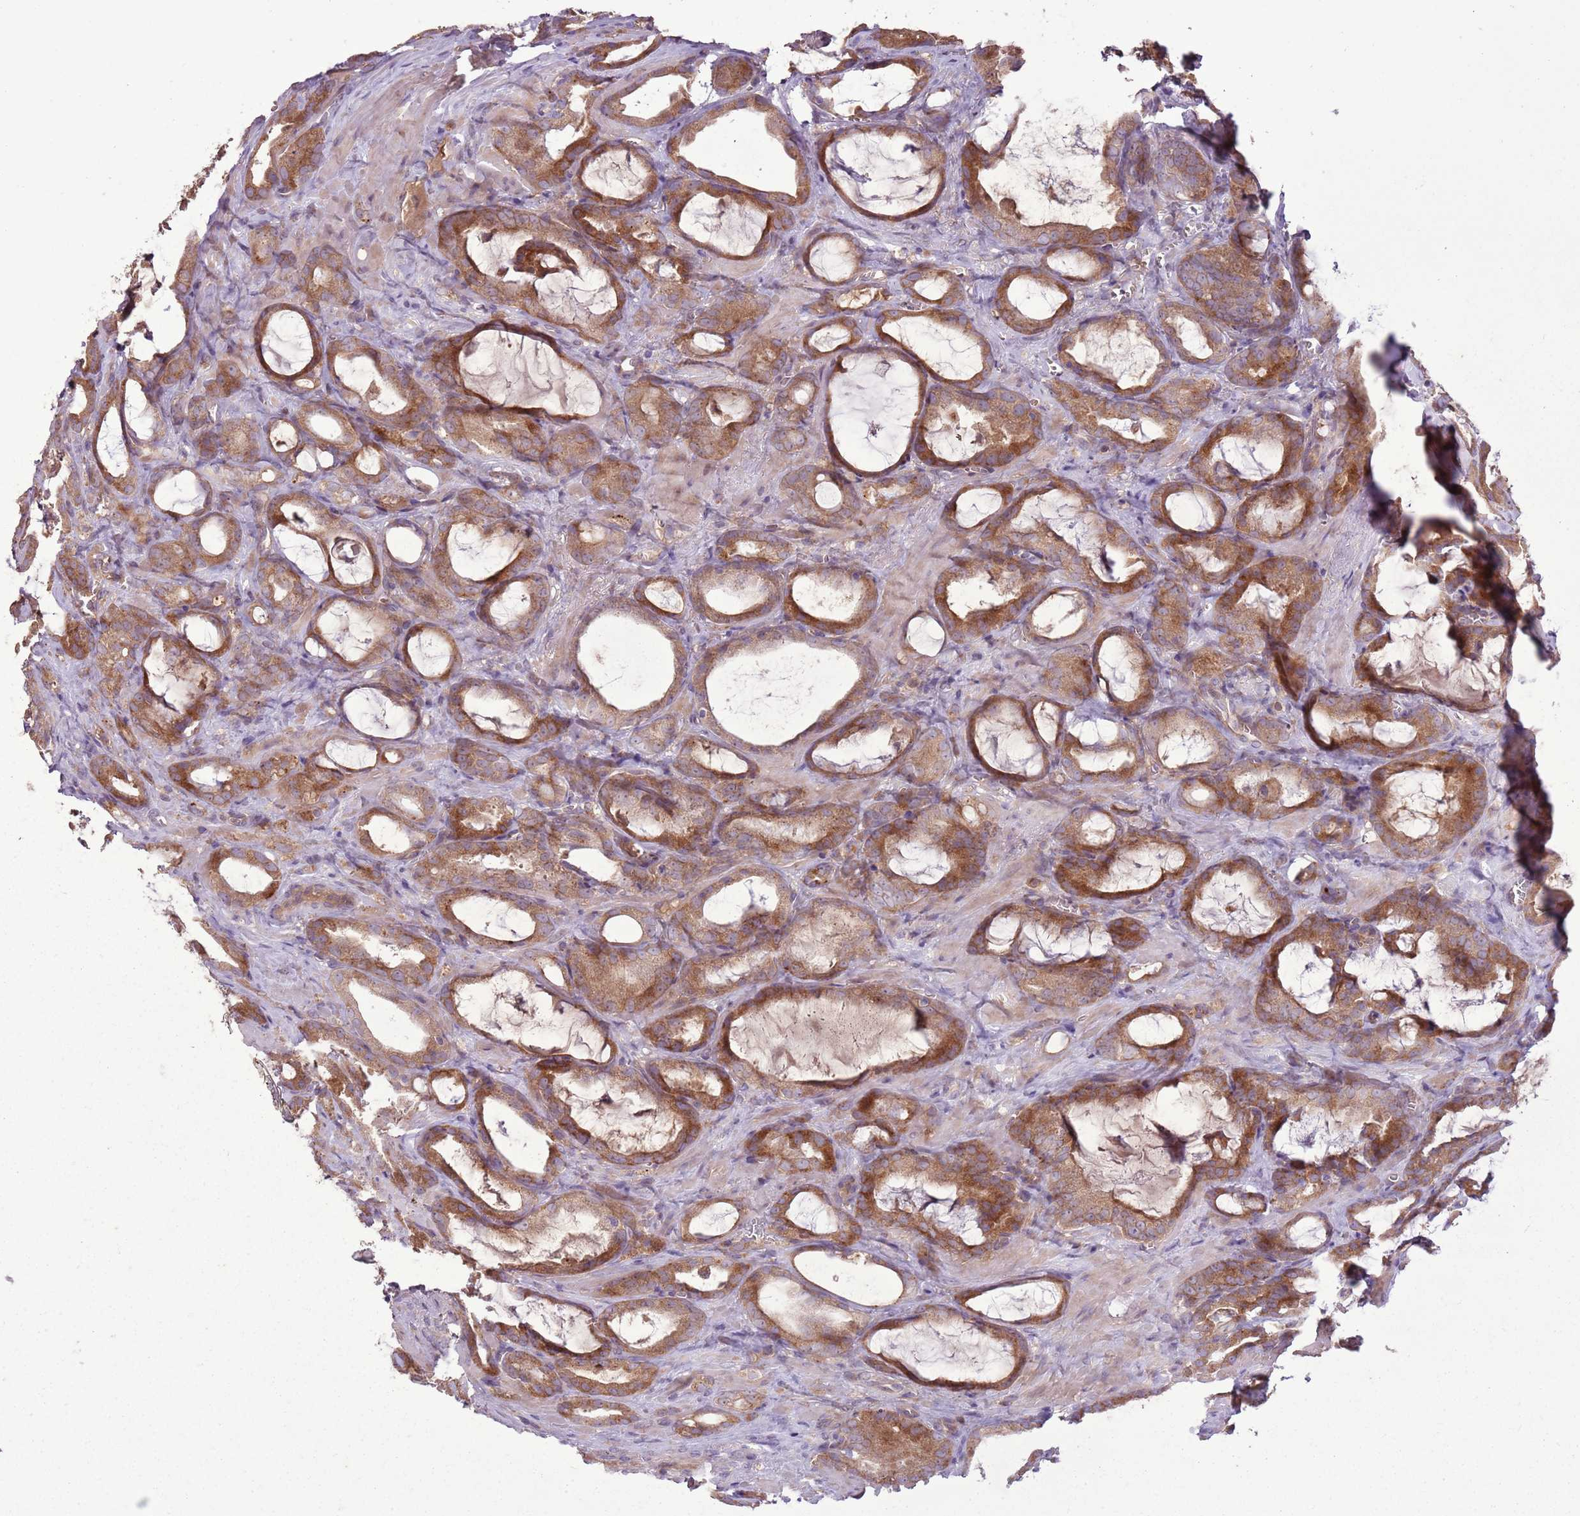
{"staining": {"intensity": "moderate", "quantity": ">75%", "location": "cytoplasmic/membranous"}, "tissue": "prostate cancer", "cell_type": "Tumor cells", "image_type": "cancer", "snomed": [{"axis": "morphology", "description": "Adenocarcinoma, High grade"}, {"axis": "topography", "description": "Prostate"}], "caption": "Approximately >75% of tumor cells in human prostate cancer demonstrate moderate cytoplasmic/membranous protein staining as visualized by brown immunohistochemical staining.", "gene": "ANKRD24", "patient": {"sex": "male", "age": 72}}